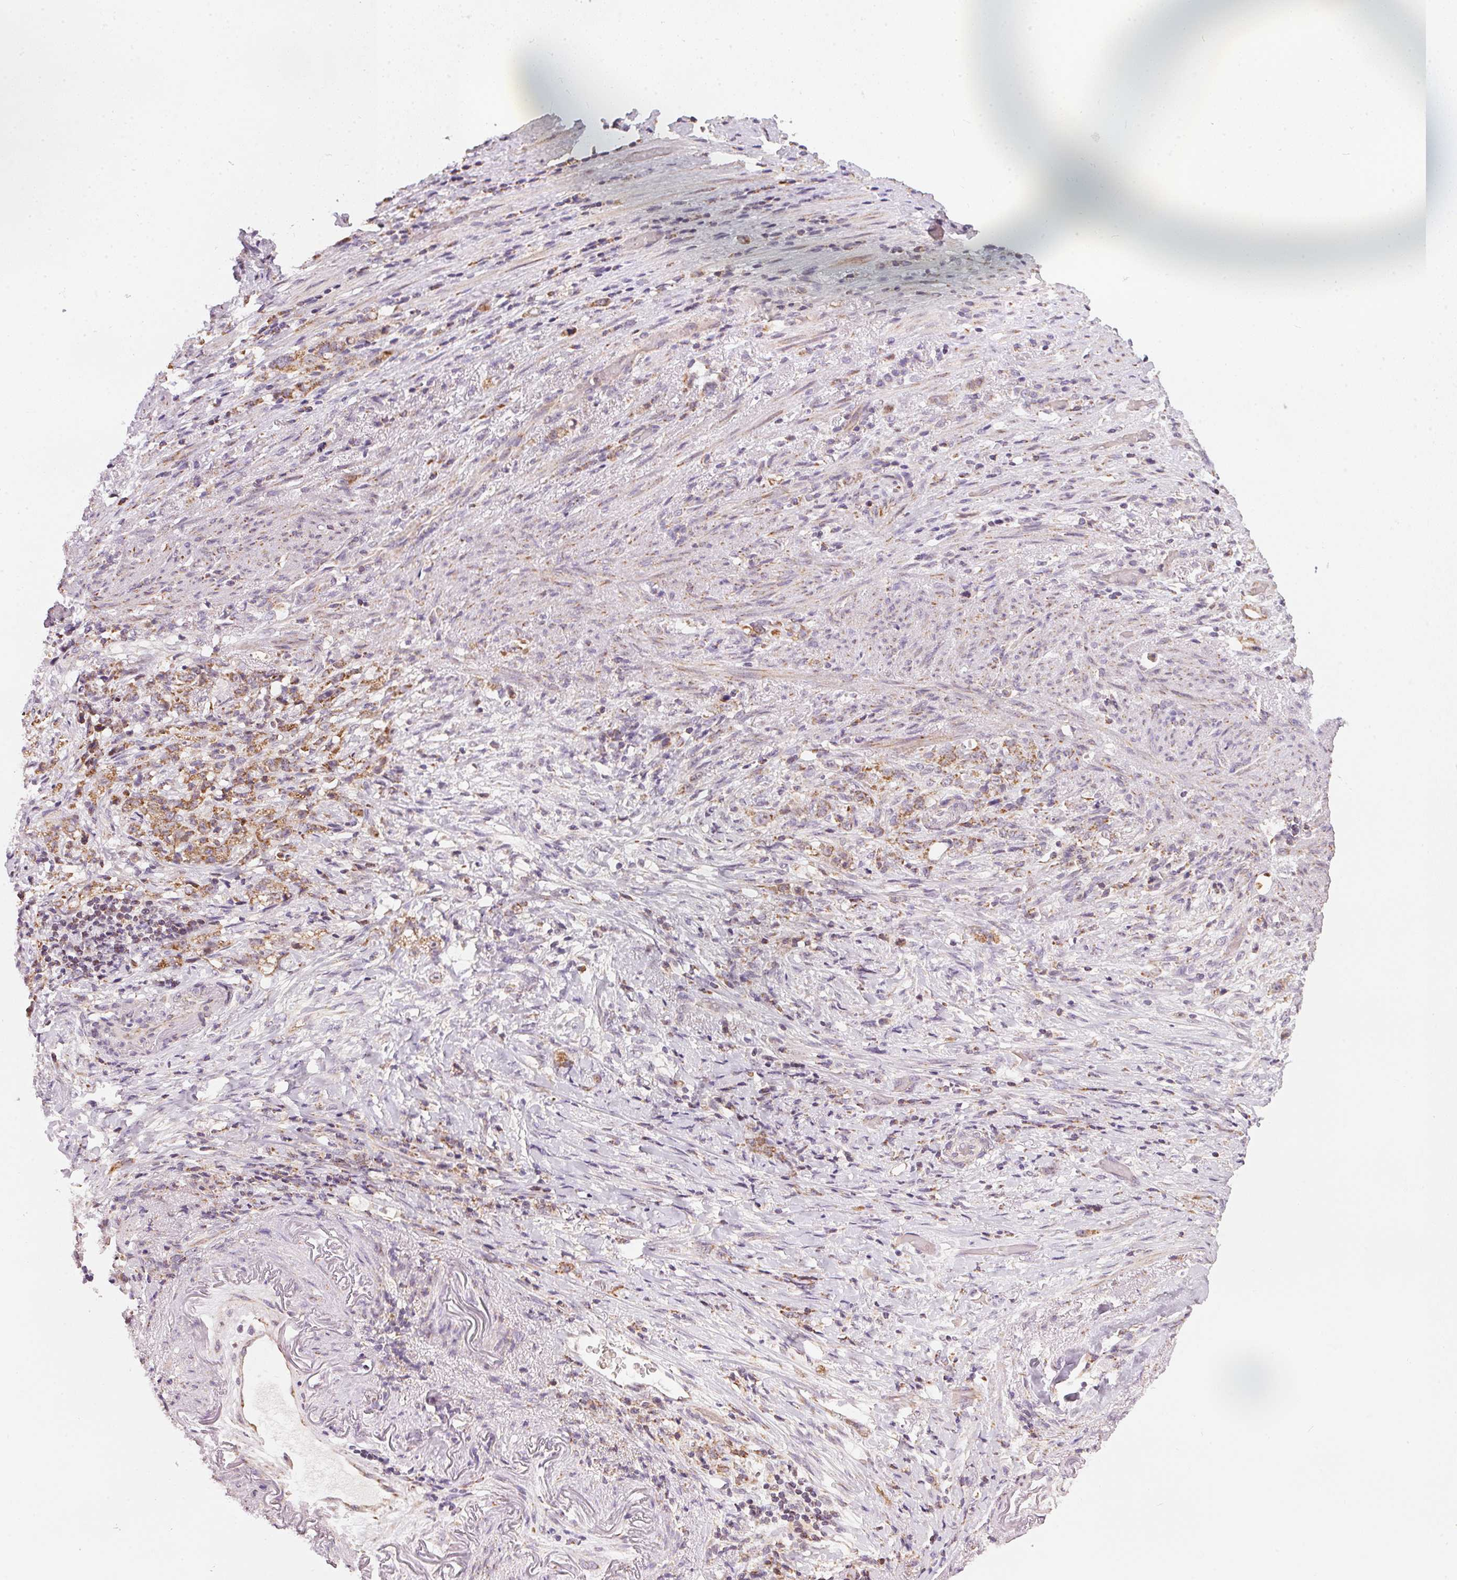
{"staining": {"intensity": "moderate", "quantity": ">75%", "location": "cytoplasmic/membranous"}, "tissue": "stomach cancer", "cell_type": "Tumor cells", "image_type": "cancer", "snomed": [{"axis": "morphology", "description": "Adenocarcinoma, NOS"}, {"axis": "topography", "description": "Stomach, lower"}], "caption": "Moderate cytoplasmic/membranous positivity for a protein is seen in about >75% of tumor cells of stomach cancer using immunohistochemistry (IHC).", "gene": "COQ7", "patient": {"sex": "male", "age": 88}}